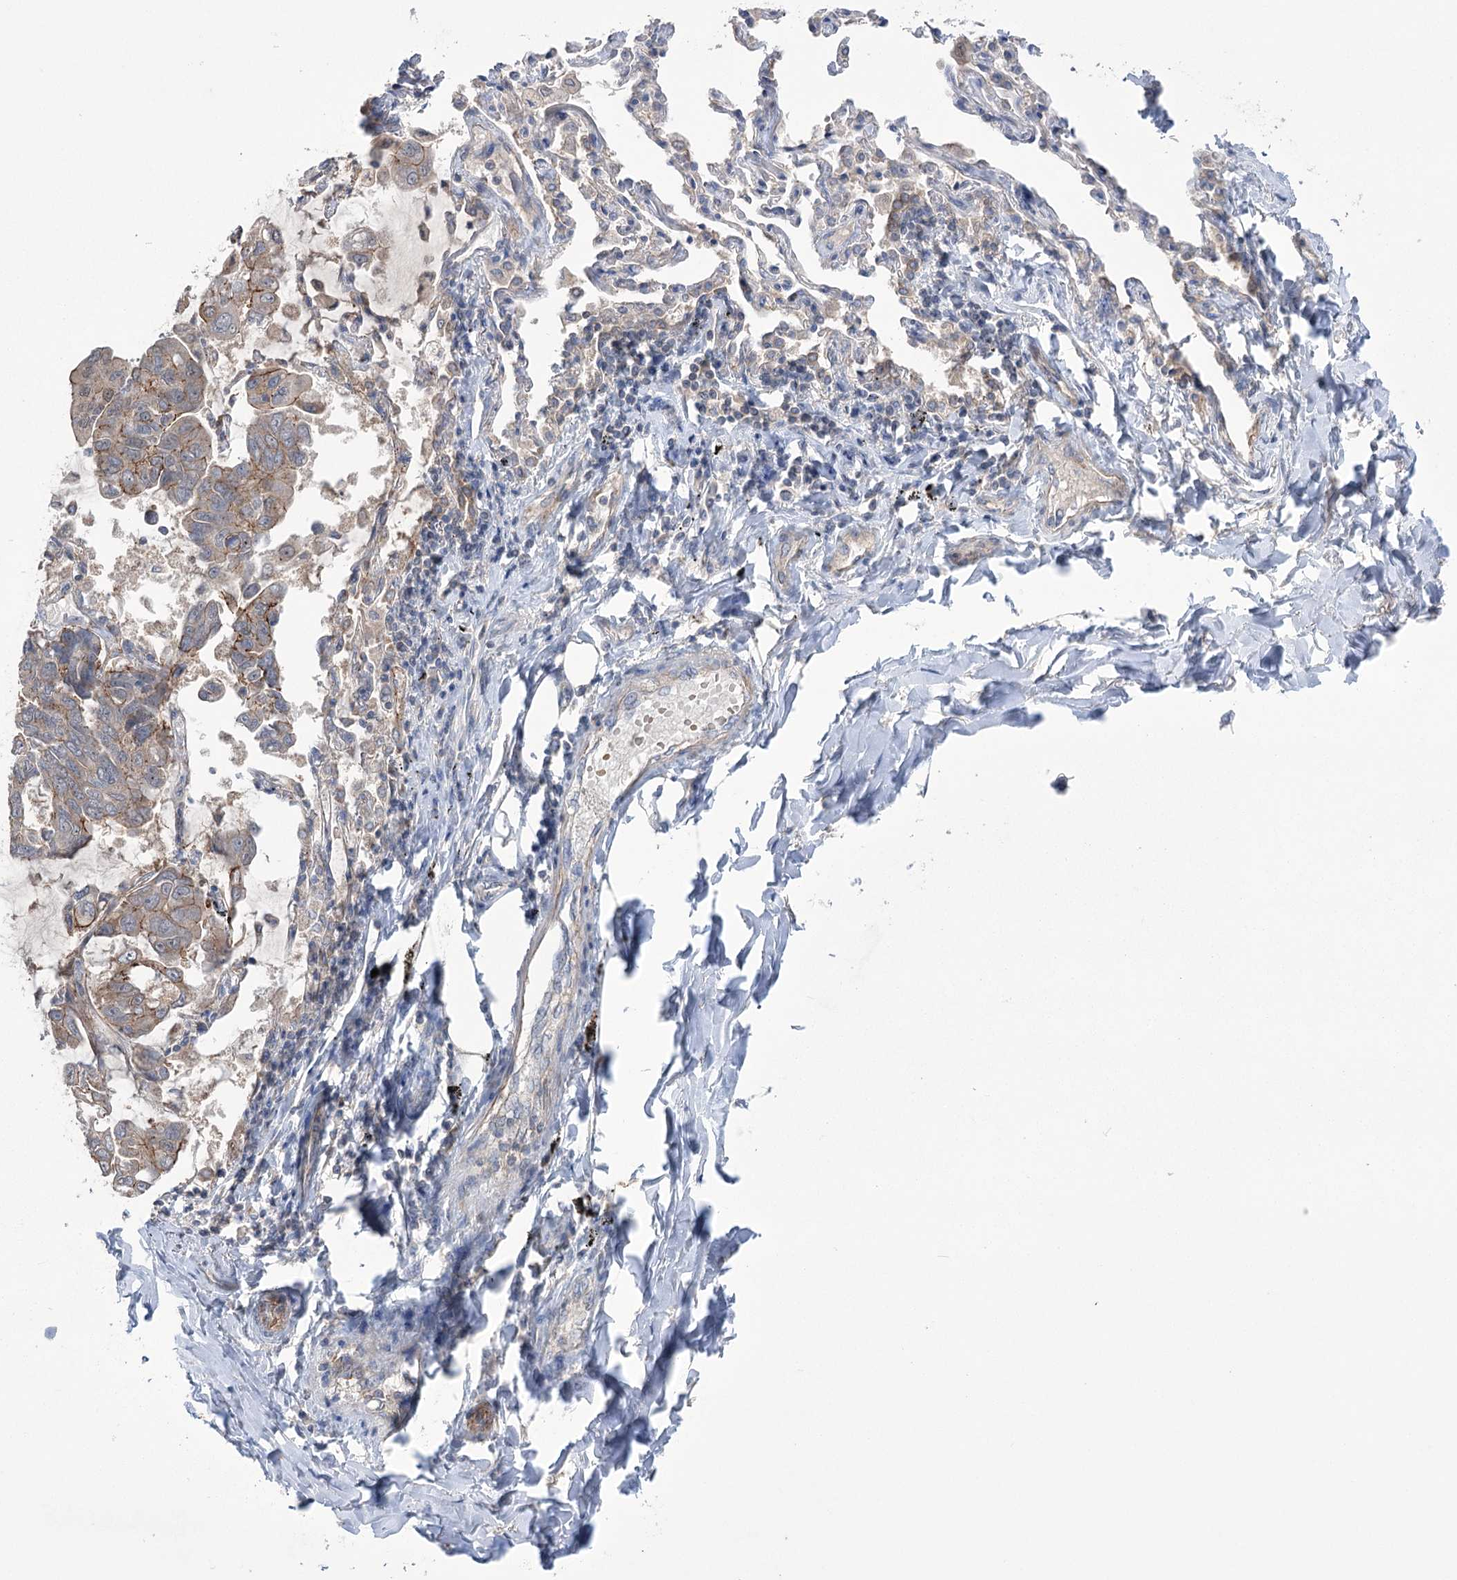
{"staining": {"intensity": "weak", "quantity": "<25%", "location": "cytoplasmic/membranous"}, "tissue": "lung cancer", "cell_type": "Tumor cells", "image_type": "cancer", "snomed": [{"axis": "morphology", "description": "Adenocarcinoma, NOS"}, {"axis": "topography", "description": "Lung"}], "caption": "The histopathology image exhibits no staining of tumor cells in lung cancer.", "gene": "TRIM71", "patient": {"sex": "male", "age": 64}}